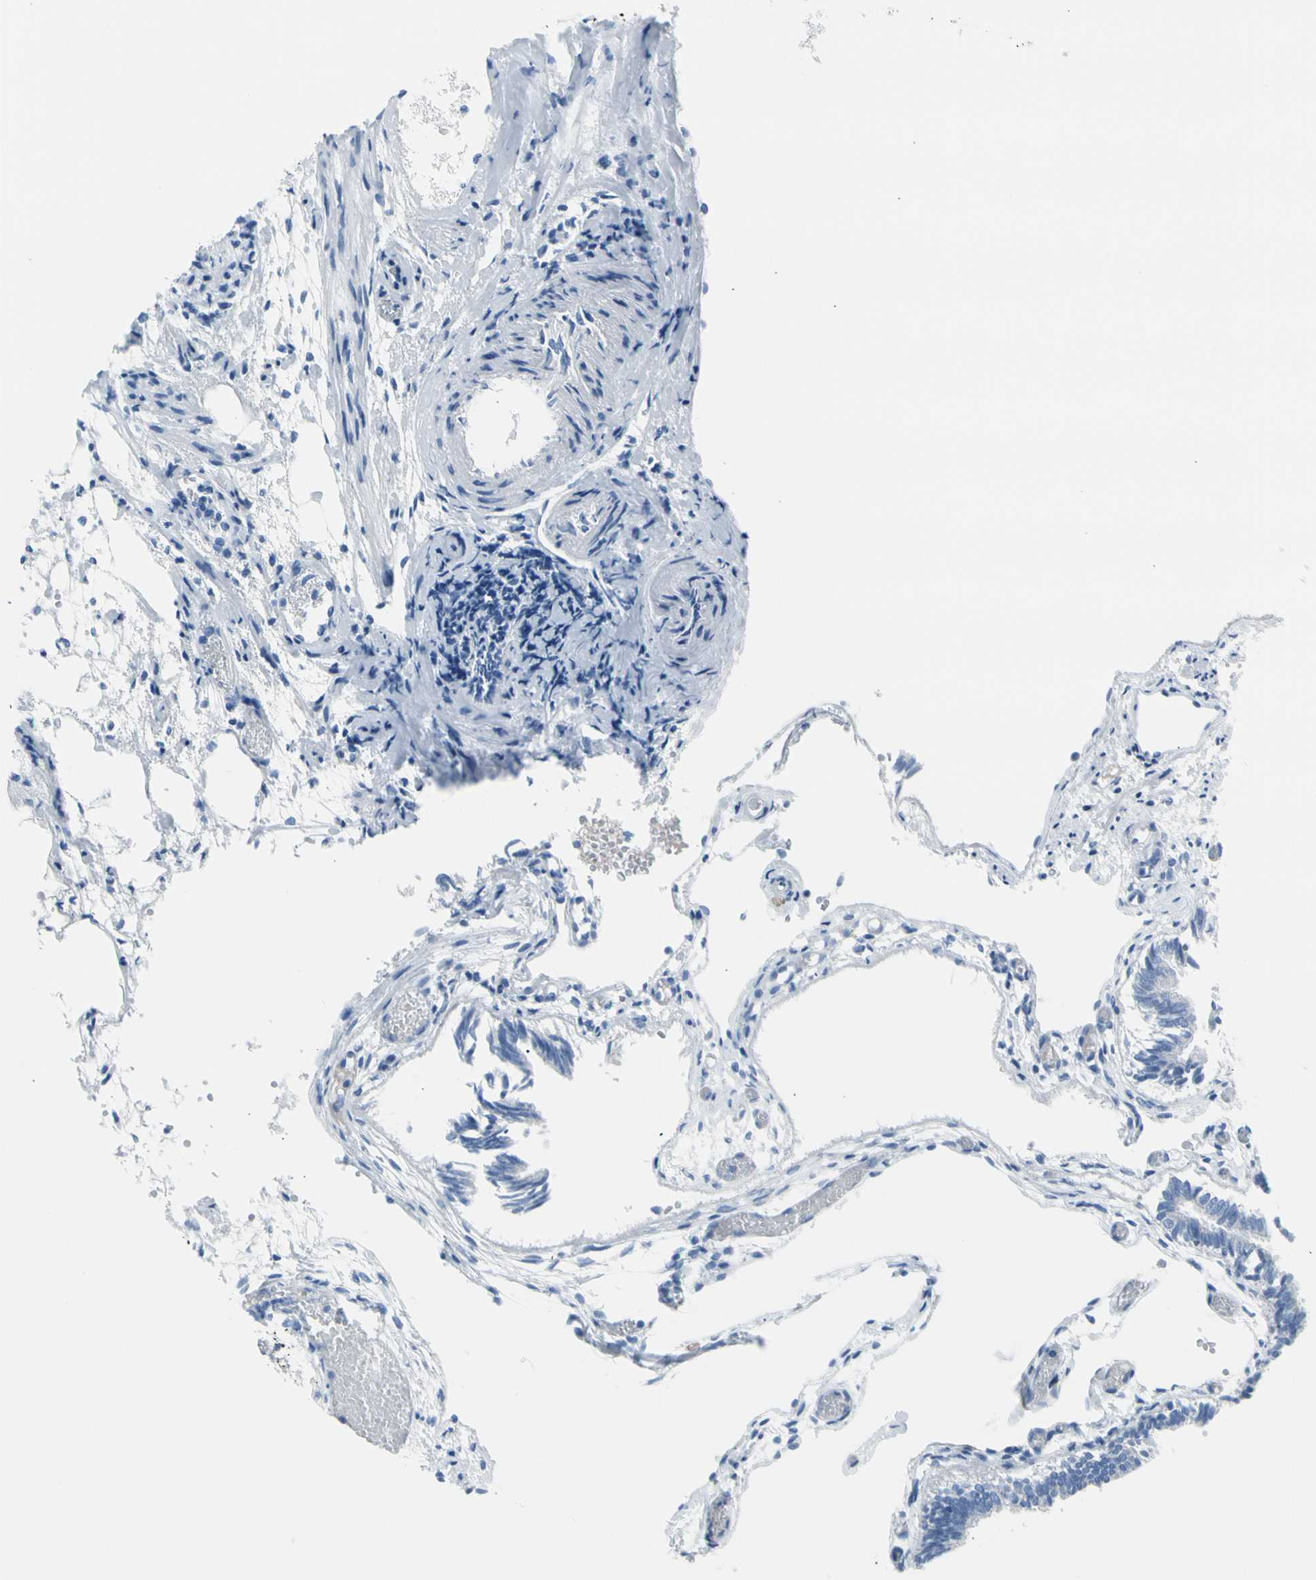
{"staining": {"intensity": "negative", "quantity": "none", "location": "none"}, "tissue": "fallopian tube", "cell_type": "Glandular cells", "image_type": "normal", "snomed": [{"axis": "morphology", "description": "Normal tissue, NOS"}, {"axis": "topography", "description": "Fallopian tube"}], "caption": "This is an immunohistochemistry histopathology image of unremarkable human fallopian tube. There is no positivity in glandular cells.", "gene": "TPO", "patient": {"sex": "female", "age": 29}}